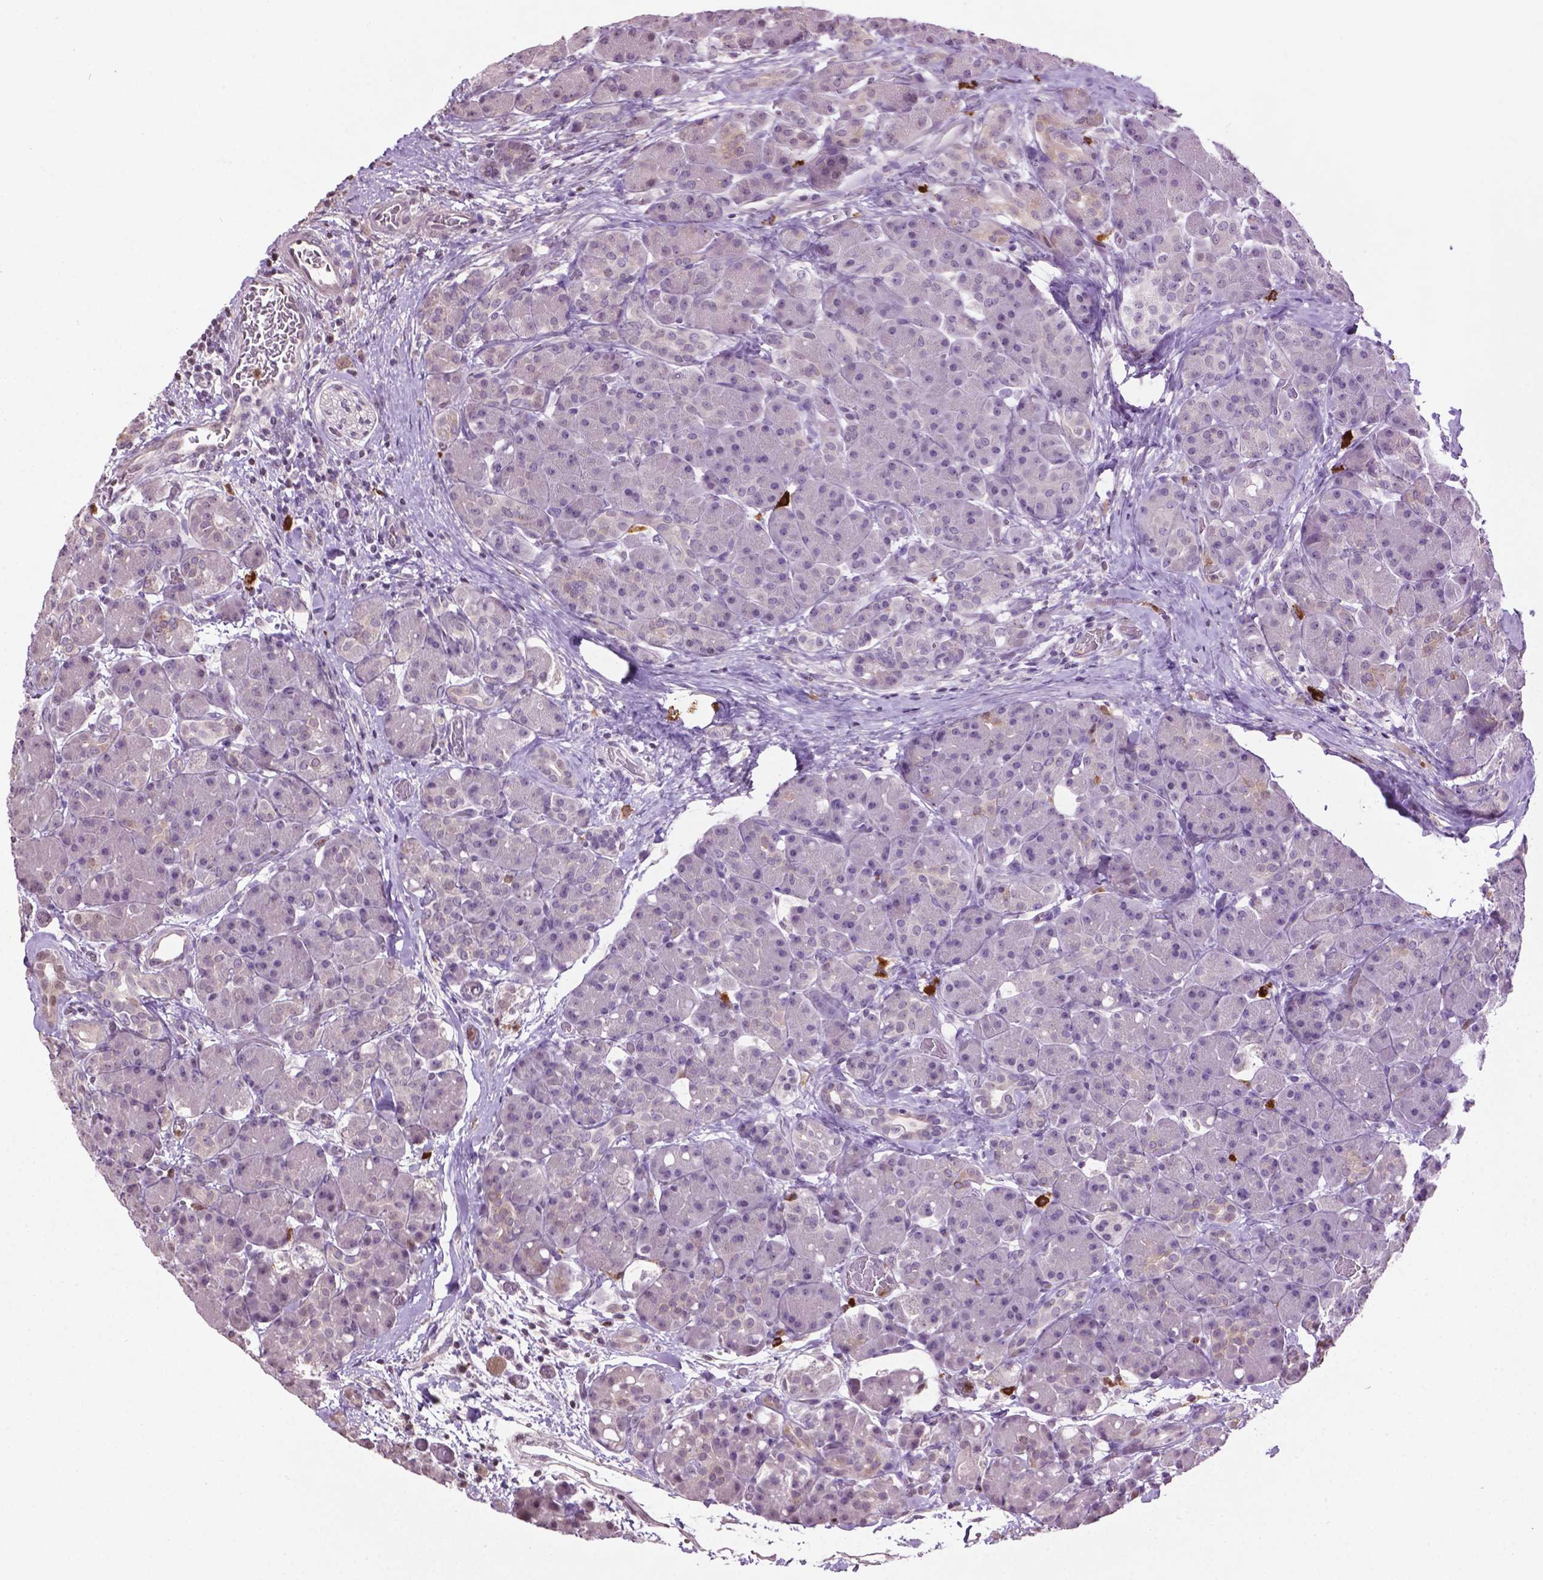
{"staining": {"intensity": "negative", "quantity": "none", "location": "none"}, "tissue": "pancreas", "cell_type": "Exocrine glandular cells", "image_type": "normal", "snomed": [{"axis": "morphology", "description": "Normal tissue, NOS"}, {"axis": "topography", "description": "Pancreas"}], "caption": "Immunohistochemical staining of normal human pancreas demonstrates no significant expression in exocrine glandular cells.", "gene": "NTNG2", "patient": {"sex": "male", "age": 55}}